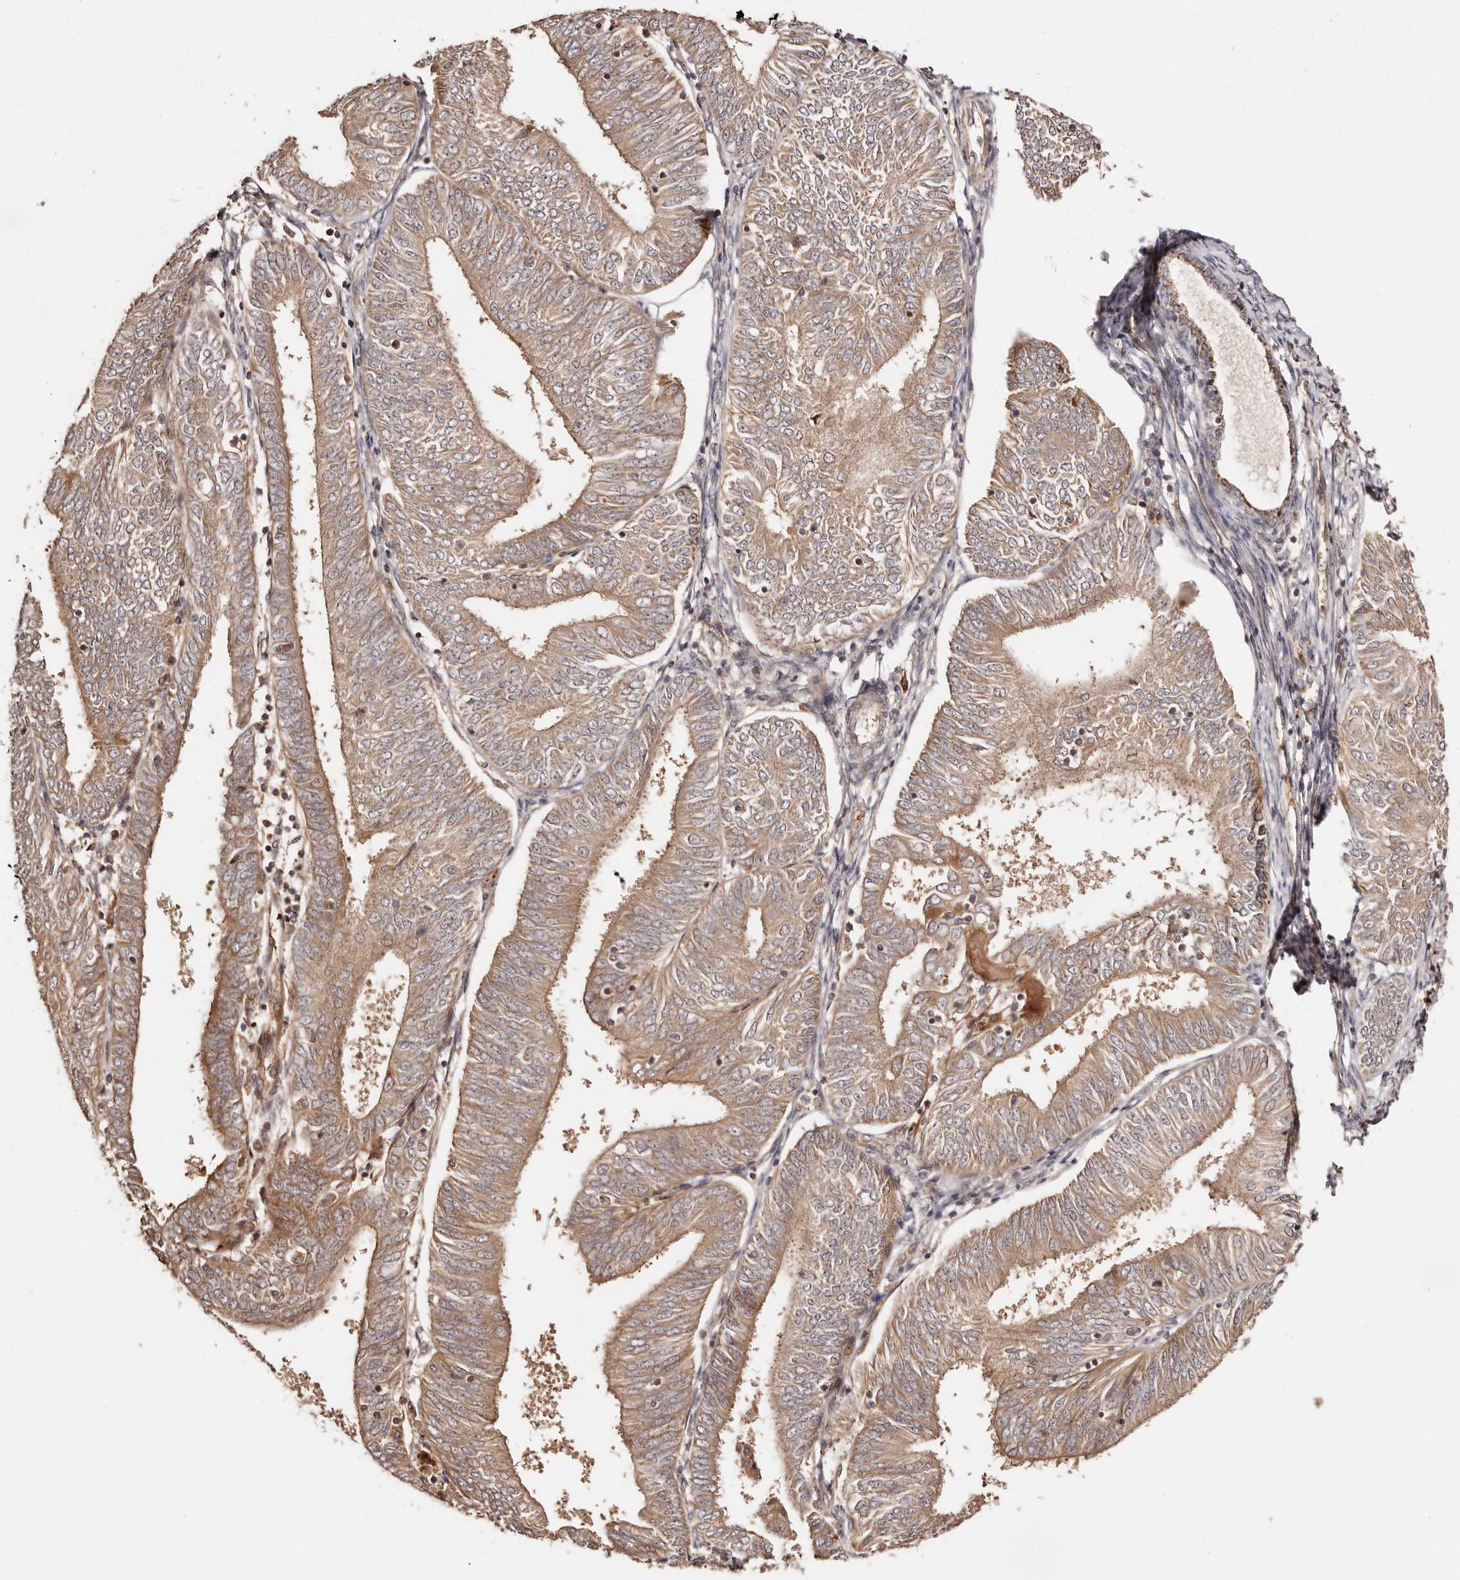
{"staining": {"intensity": "moderate", "quantity": ">75%", "location": "cytoplasmic/membranous"}, "tissue": "endometrial cancer", "cell_type": "Tumor cells", "image_type": "cancer", "snomed": [{"axis": "morphology", "description": "Adenocarcinoma, NOS"}, {"axis": "topography", "description": "Endometrium"}], "caption": "An immunohistochemistry (IHC) histopathology image of tumor tissue is shown. Protein staining in brown shows moderate cytoplasmic/membranous positivity in endometrial cancer (adenocarcinoma) within tumor cells.", "gene": "PTPN22", "patient": {"sex": "female", "age": 58}}